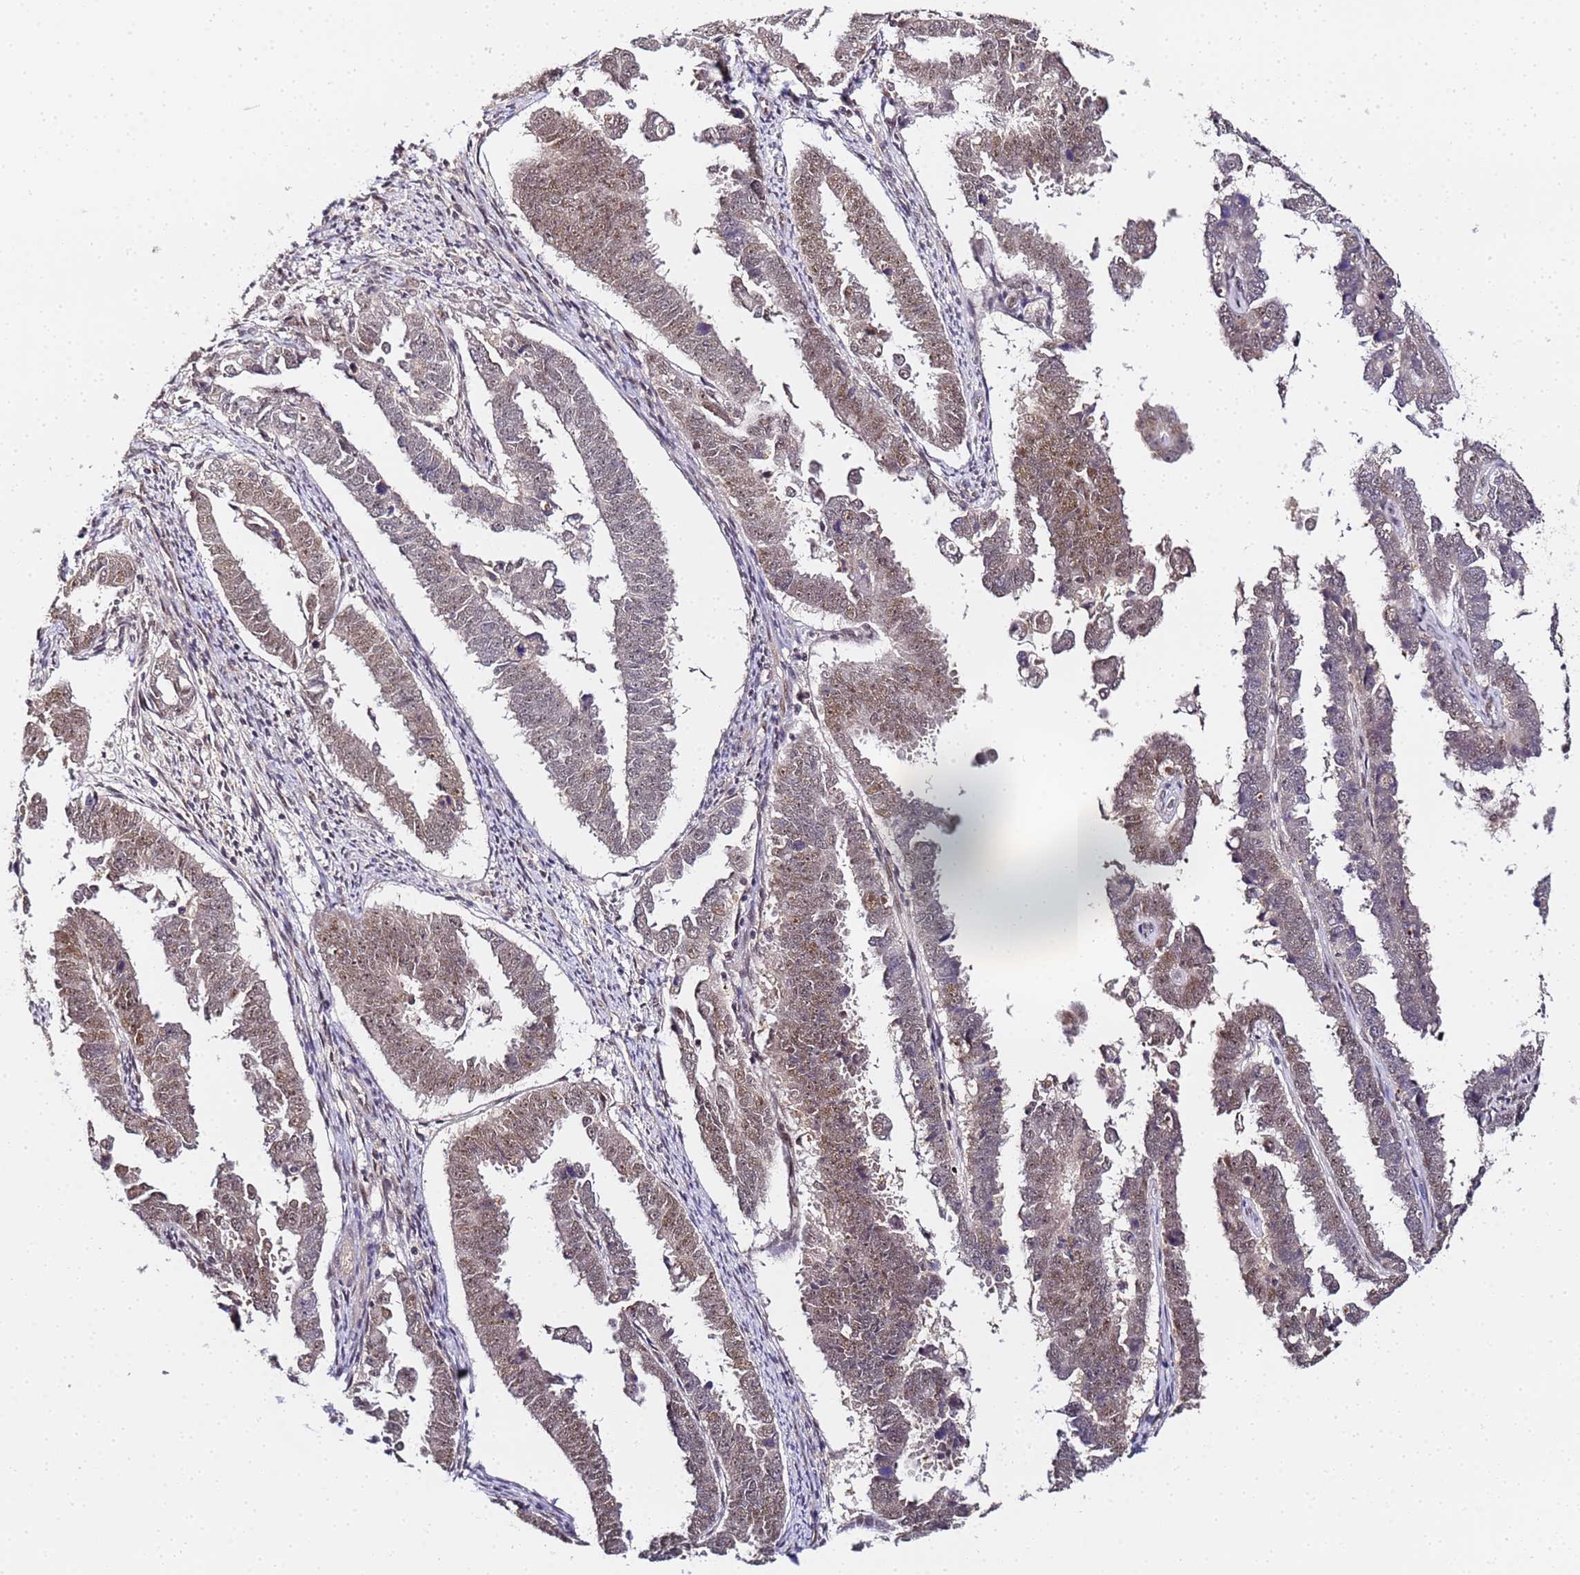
{"staining": {"intensity": "weak", "quantity": ">75%", "location": "cytoplasmic/membranous,nuclear"}, "tissue": "endometrial cancer", "cell_type": "Tumor cells", "image_type": "cancer", "snomed": [{"axis": "morphology", "description": "Adenocarcinoma, NOS"}, {"axis": "topography", "description": "Endometrium"}], "caption": "Protein staining demonstrates weak cytoplasmic/membranous and nuclear staining in about >75% of tumor cells in endometrial cancer.", "gene": "LSM3", "patient": {"sex": "female", "age": 75}}